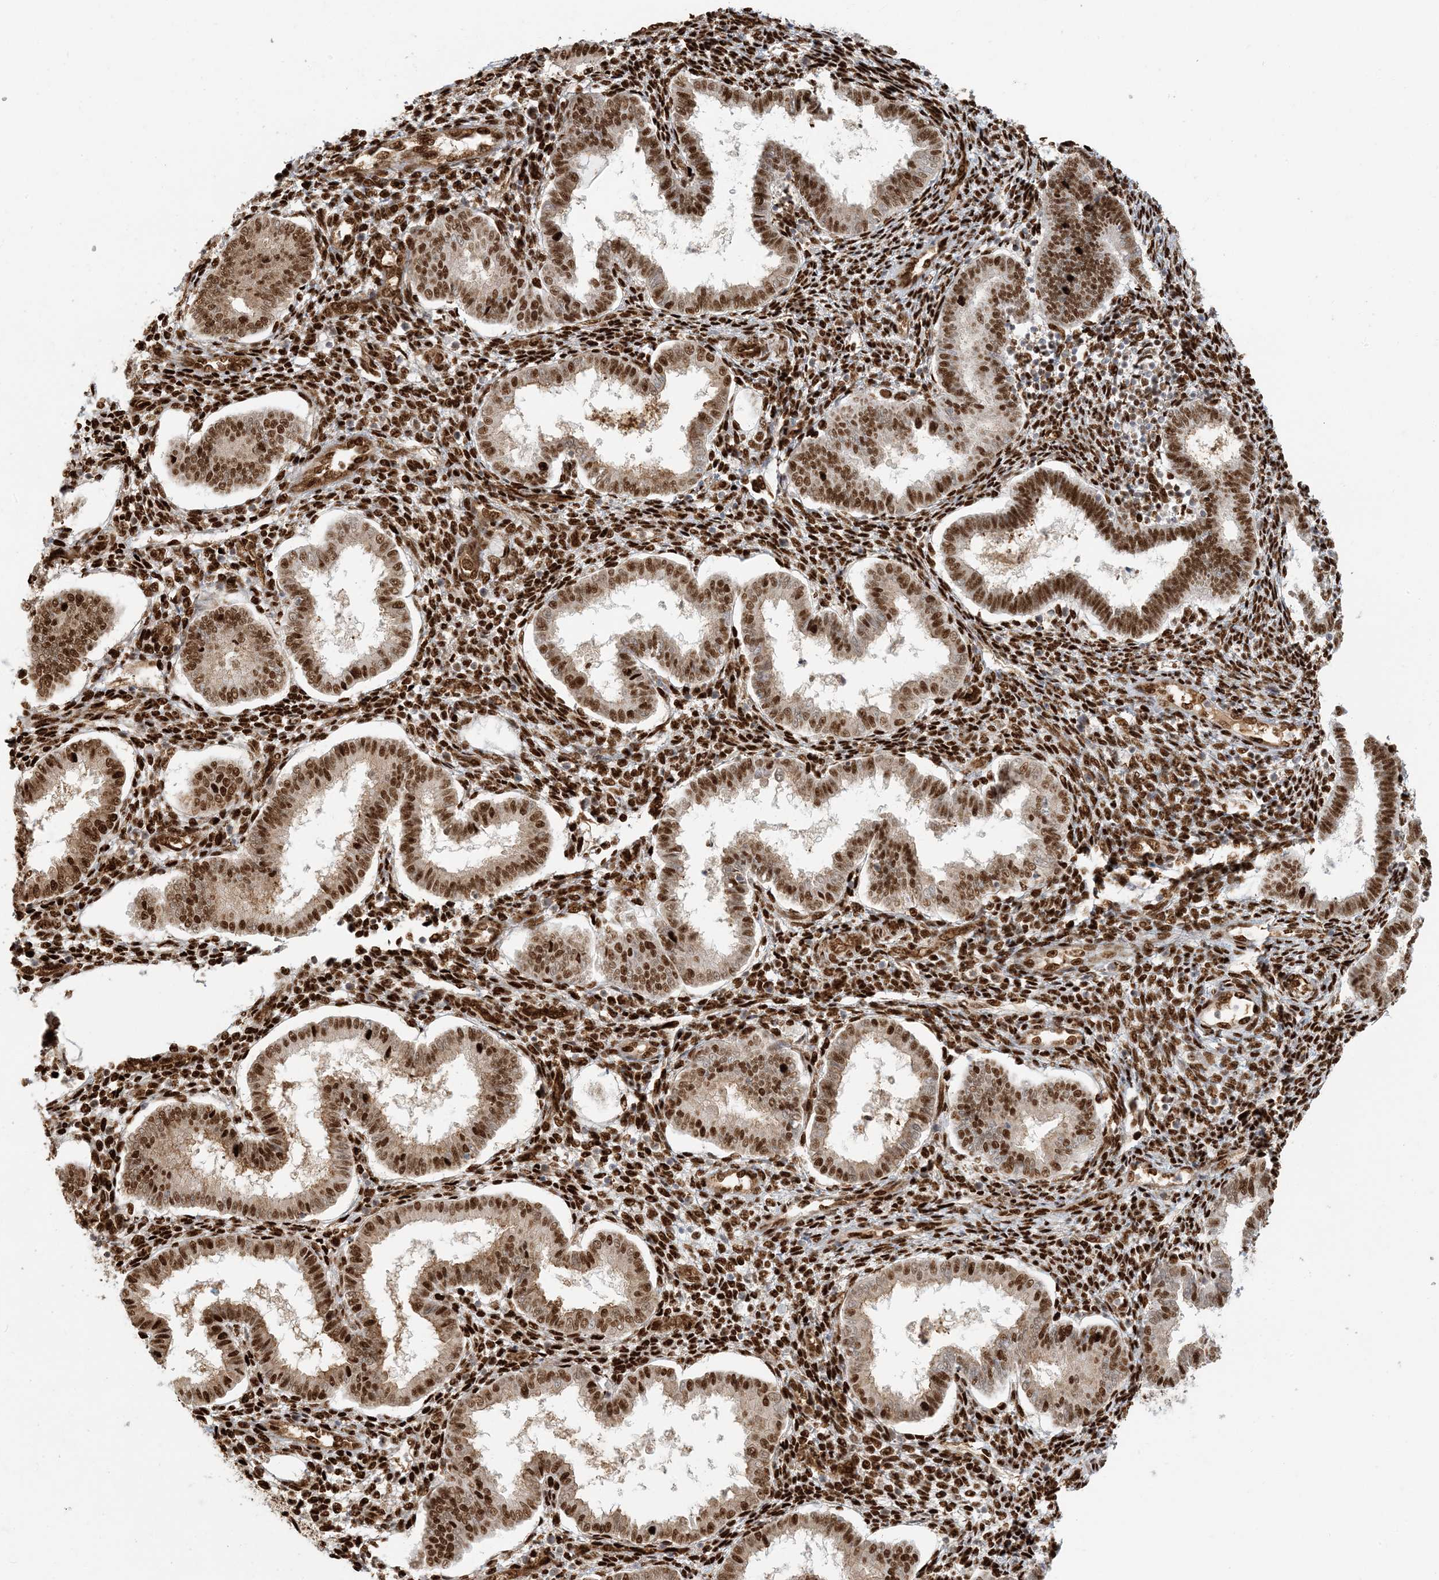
{"staining": {"intensity": "strong", "quantity": ">75%", "location": "nuclear"}, "tissue": "endometrium", "cell_type": "Cells in endometrial stroma", "image_type": "normal", "snomed": [{"axis": "morphology", "description": "Normal tissue, NOS"}, {"axis": "topography", "description": "Endometrium"}], "caption": "The immunohistochemical stain labels strong nuclear positivity in cells in endometrial stroma of unremarkable endometrium.", "gene": "CKS1B", "patient": {"sex": "female", "age": 24}}